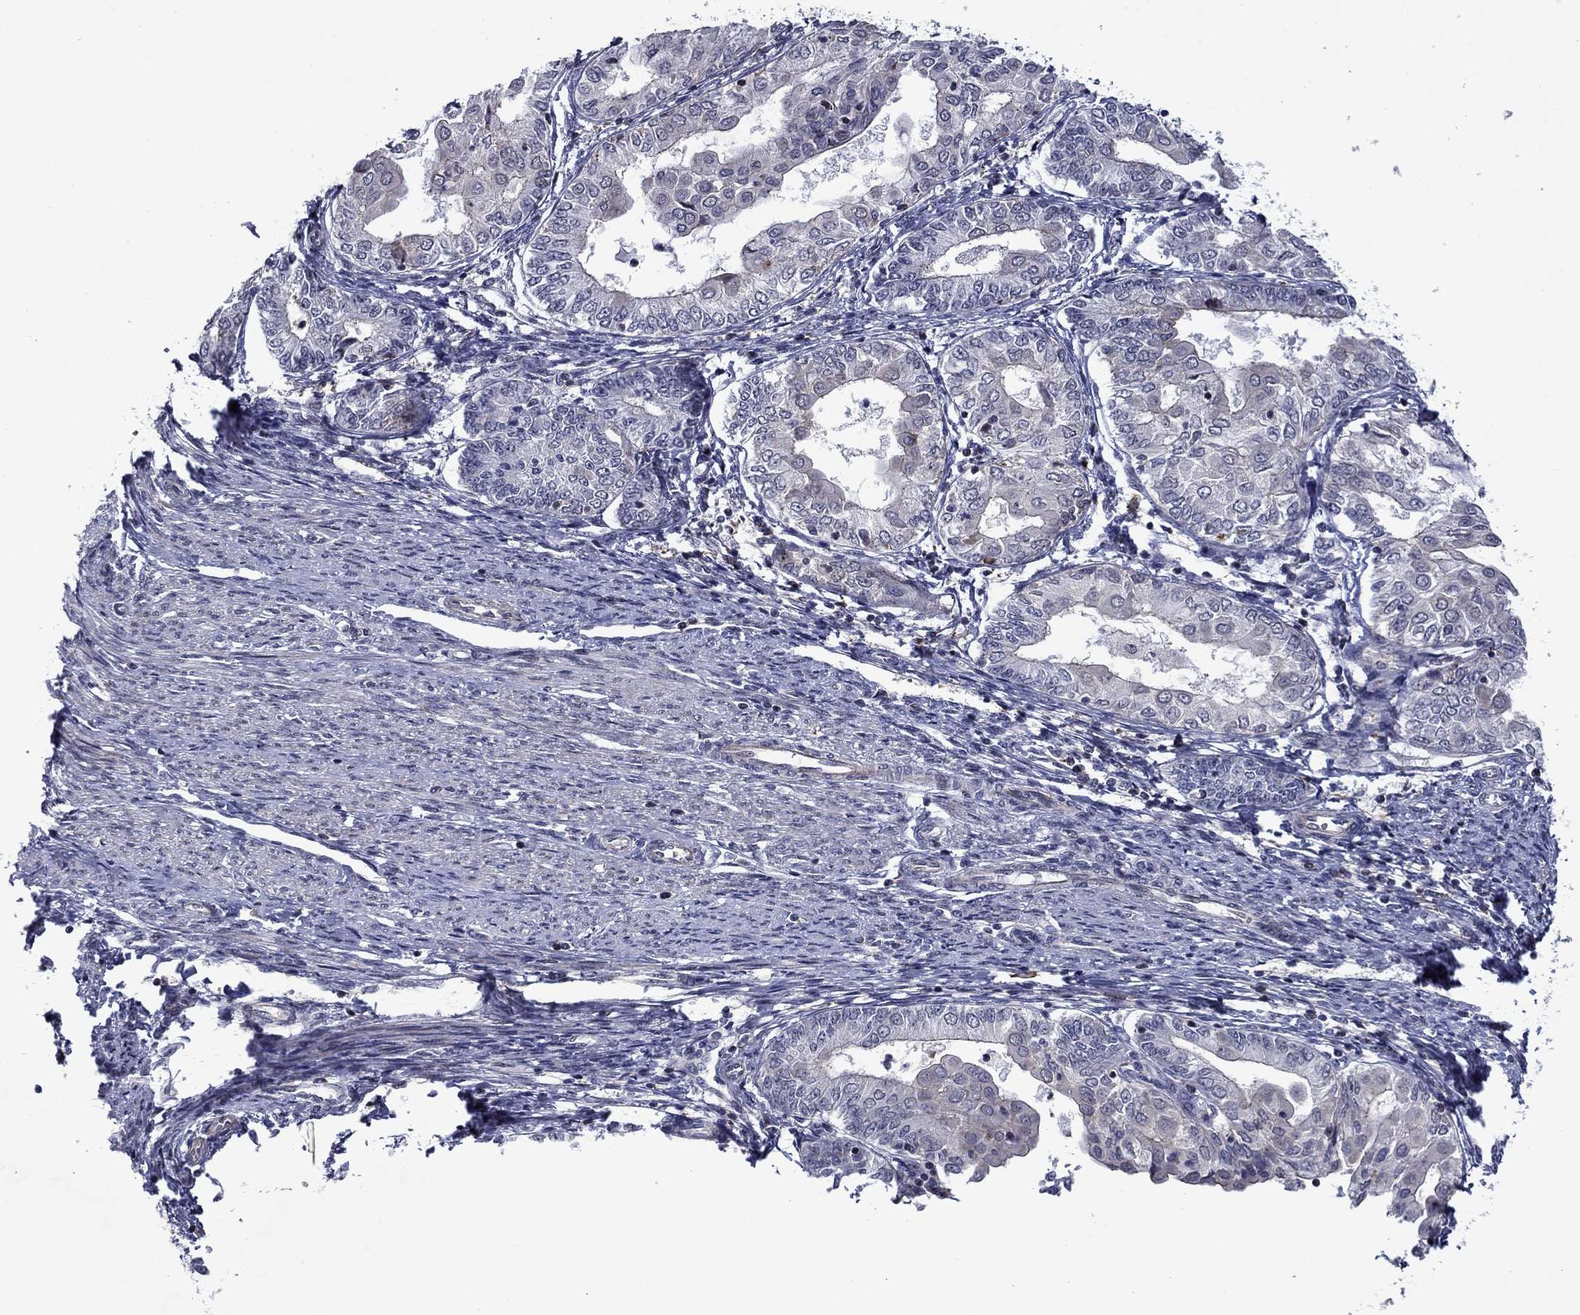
{"staining": {"intensity": "negative", "quantity": "none", "location": "none"}, "tissue": "endometrial cancer", "cell_type": "Tumor cells", "image_type": "cancer", "snomed": [{"axis": "morphology", "description": "Adenocarcinoma, NOS"}, {"axis": "topography", "description": "Endometrium"}], "caption": "Protein analysis of adenocarcinoma (endometrial) shows no significant staining in tumor cells.", "gene": "B3GAT1", "patient": {"sex": "female", "age": 68}}